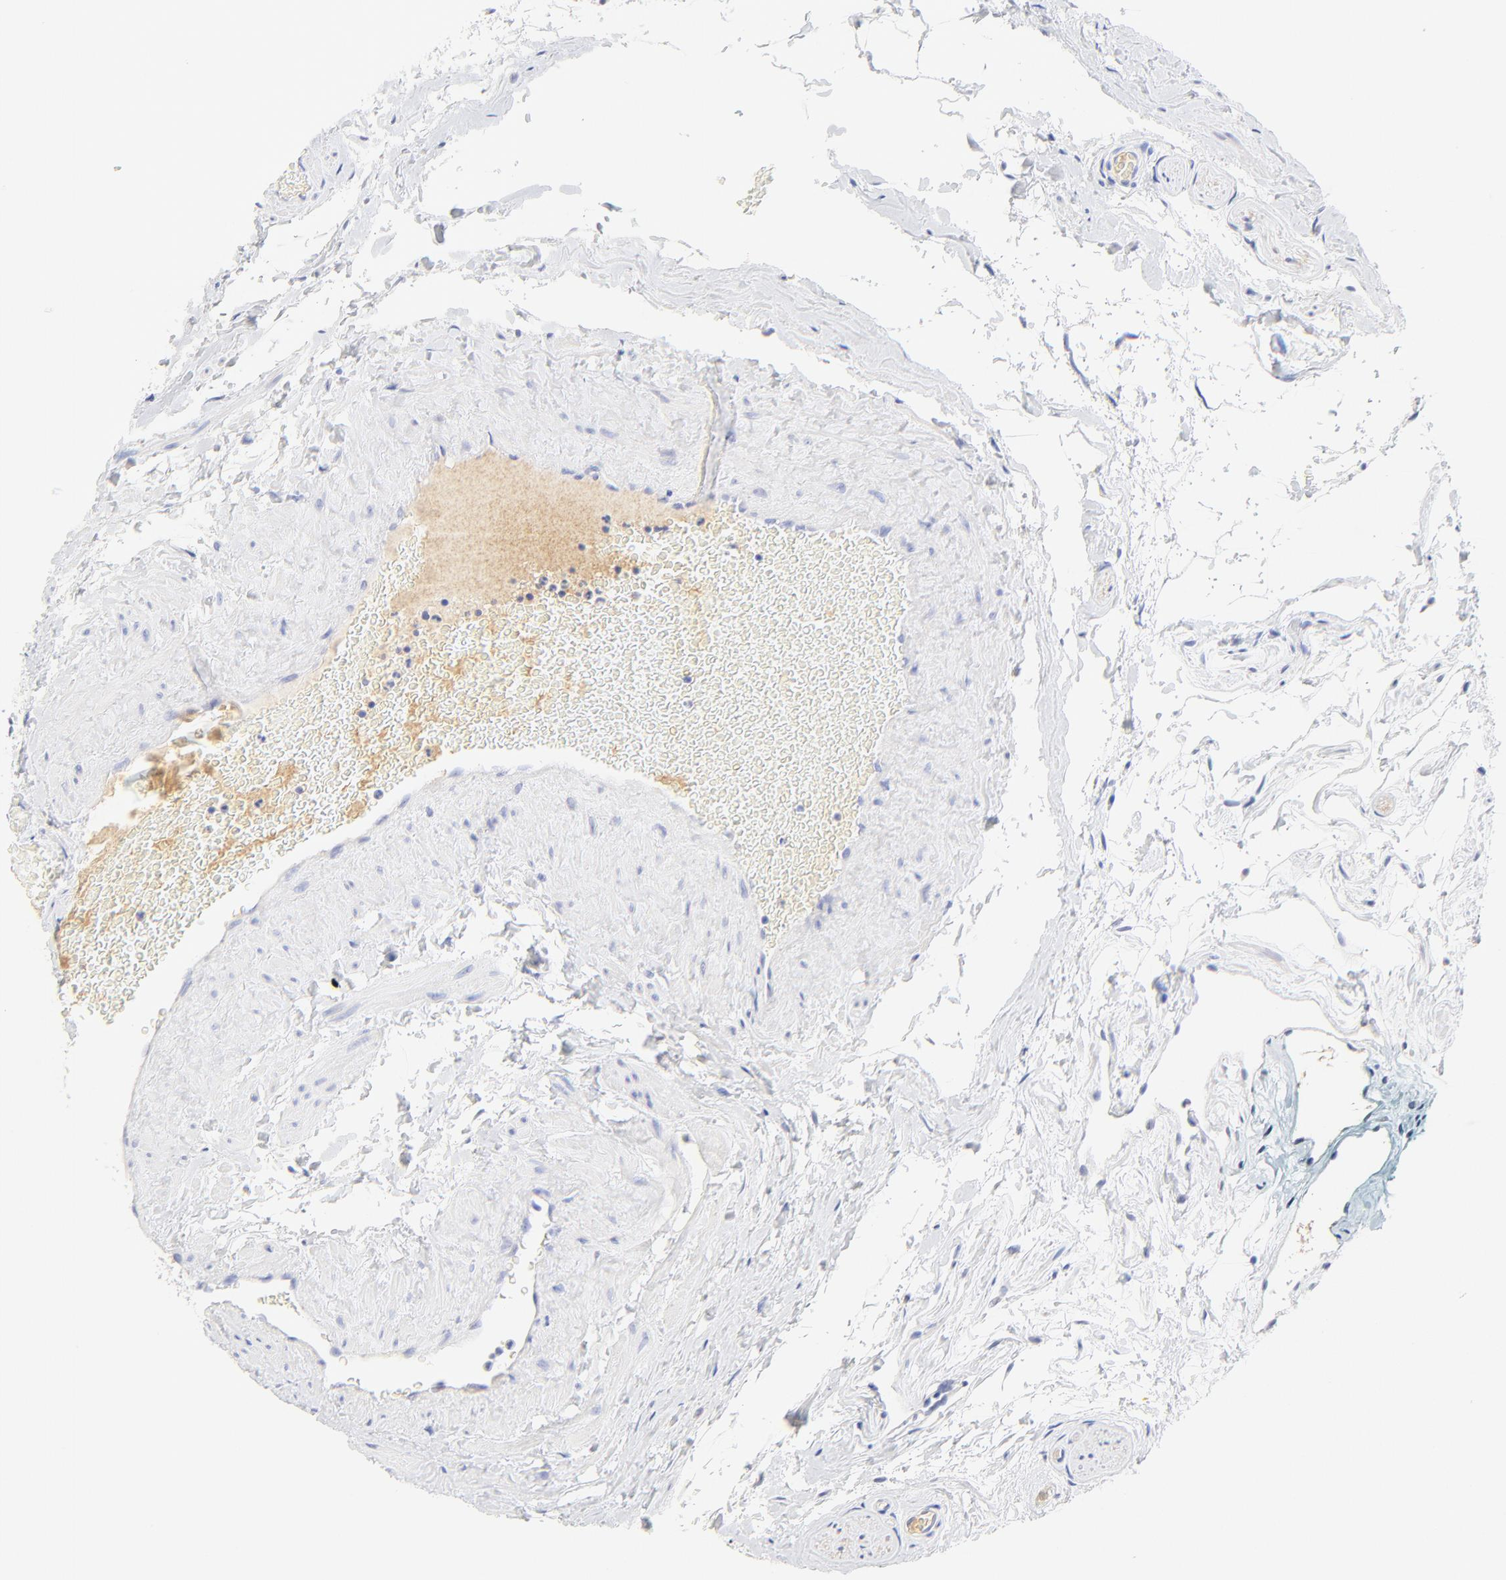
{"staining": {"intensity": "weak", "quantity": "25%-75%", "location": "cytoplasmic/membranous"}, "tissue": "epididymis", "cell_type": "Glandular cells", "image_type": "normal", "snomed": [{"axis": "morphology", "description": "Normal tissue, NOS"}, {"axis": "topography", "description": "Testis"}, {"axis": "topography", "description": "Epididymis"}], "caption": "IHC staining of unremarkable epididymis, which displays low levels of weak cytoplasmic/membranous positivity in about 25%-75% of glandular cells indicating weak cytoplasmic/membranous protein expression. The staining was performed using DAB (3,3'-diaminobenzidine) (brown) for protein detection and nuclei were counterstained in hematoxylin (blue).", "gene": "SULT4A1", "patient": {"sex": "male", "age": 36}}